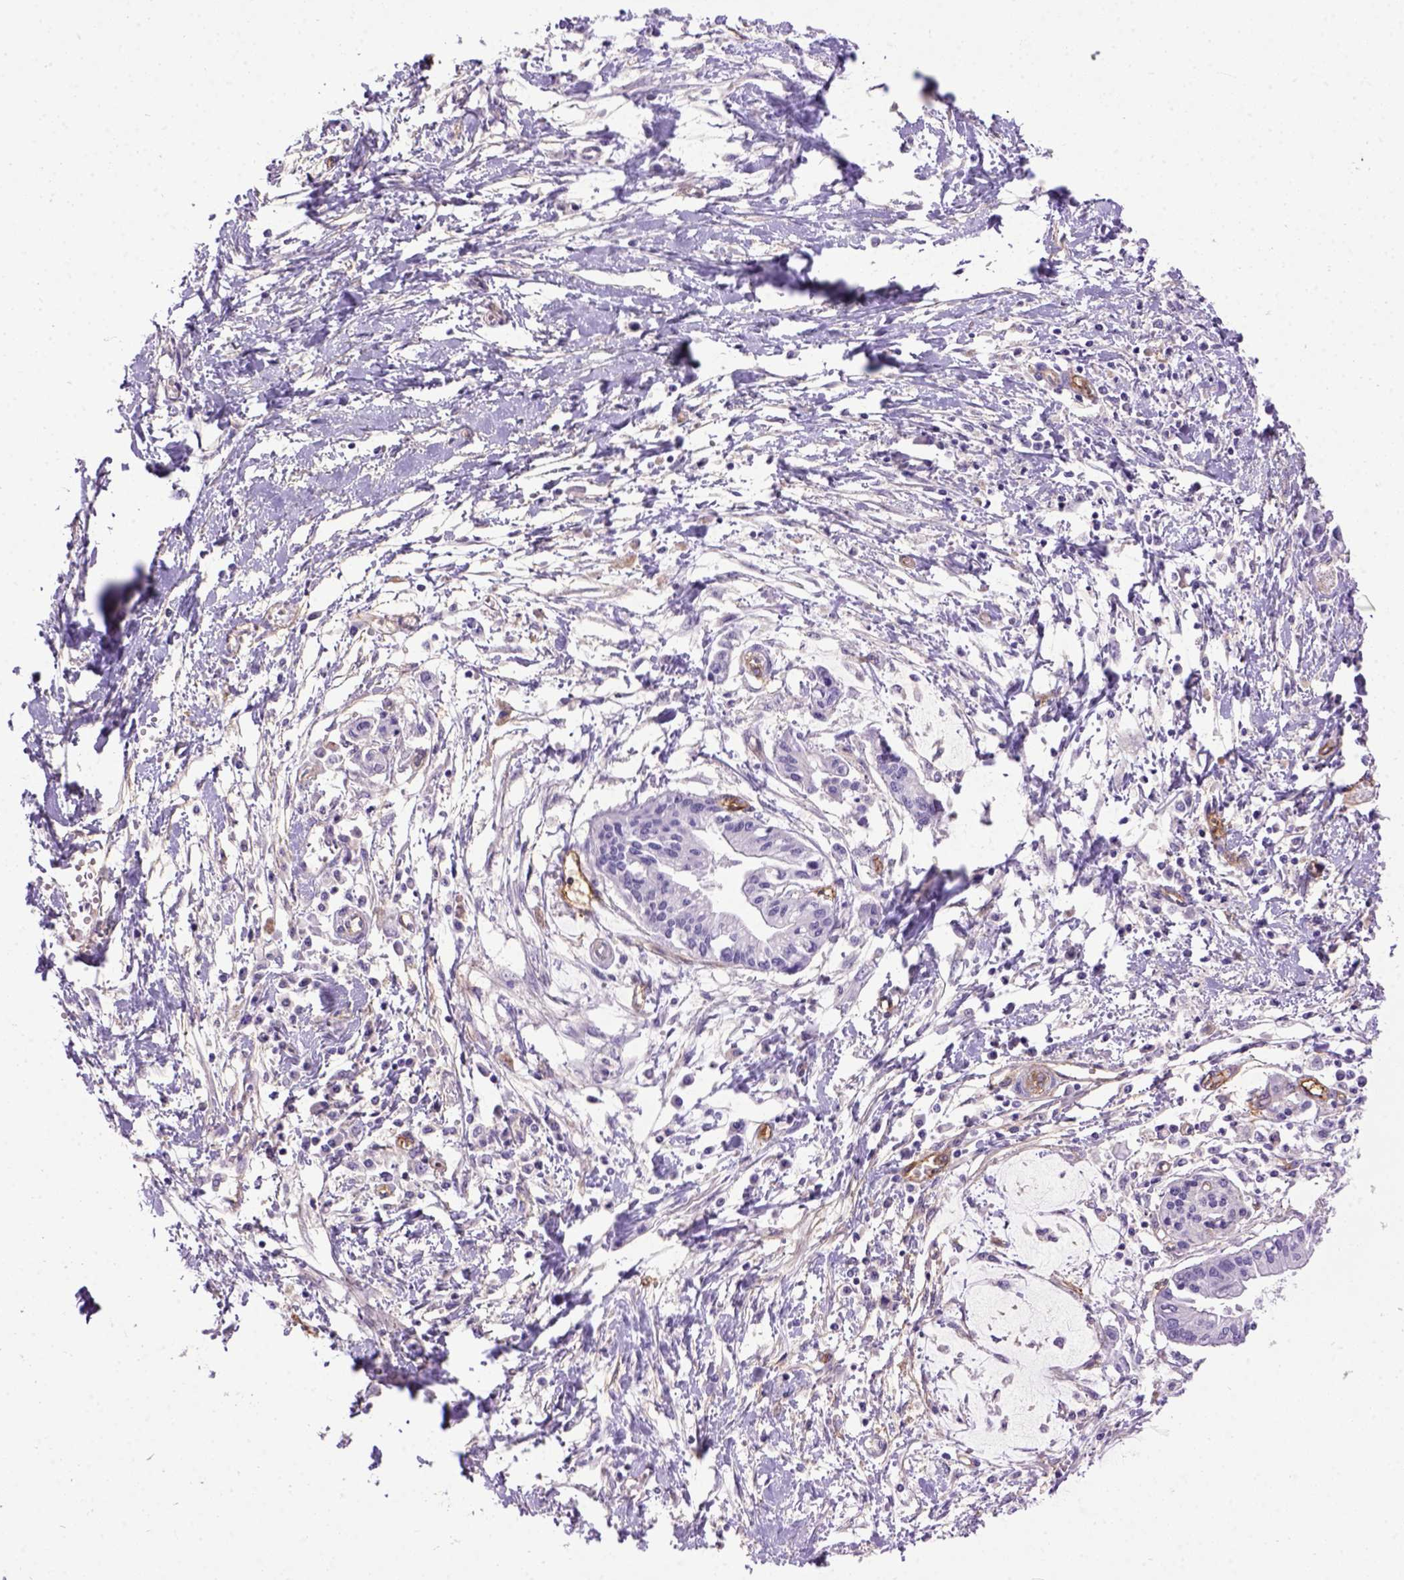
{"staining": {"intensity": "negative", "quantity": "none", "location": "none"}, "tissue": "pancreatic cancer", "cell_type": "Tumor cells", "image_type": "cancer", "snomed": [{"axis": "morphology", "description": "Adenocarcinoma, NOS"}, {"axis": "topography", "description": "Pancreas"}], "caption": "This image is of adenocarcinoma (pancreatic) stained with immunohistochemistry (IHC) to label a protein in brown with the nuclei are counter-stained blue. There is no staining in tumor cells.", "gene": "ENG", "patient": {"sex": "male", "age": 60}}